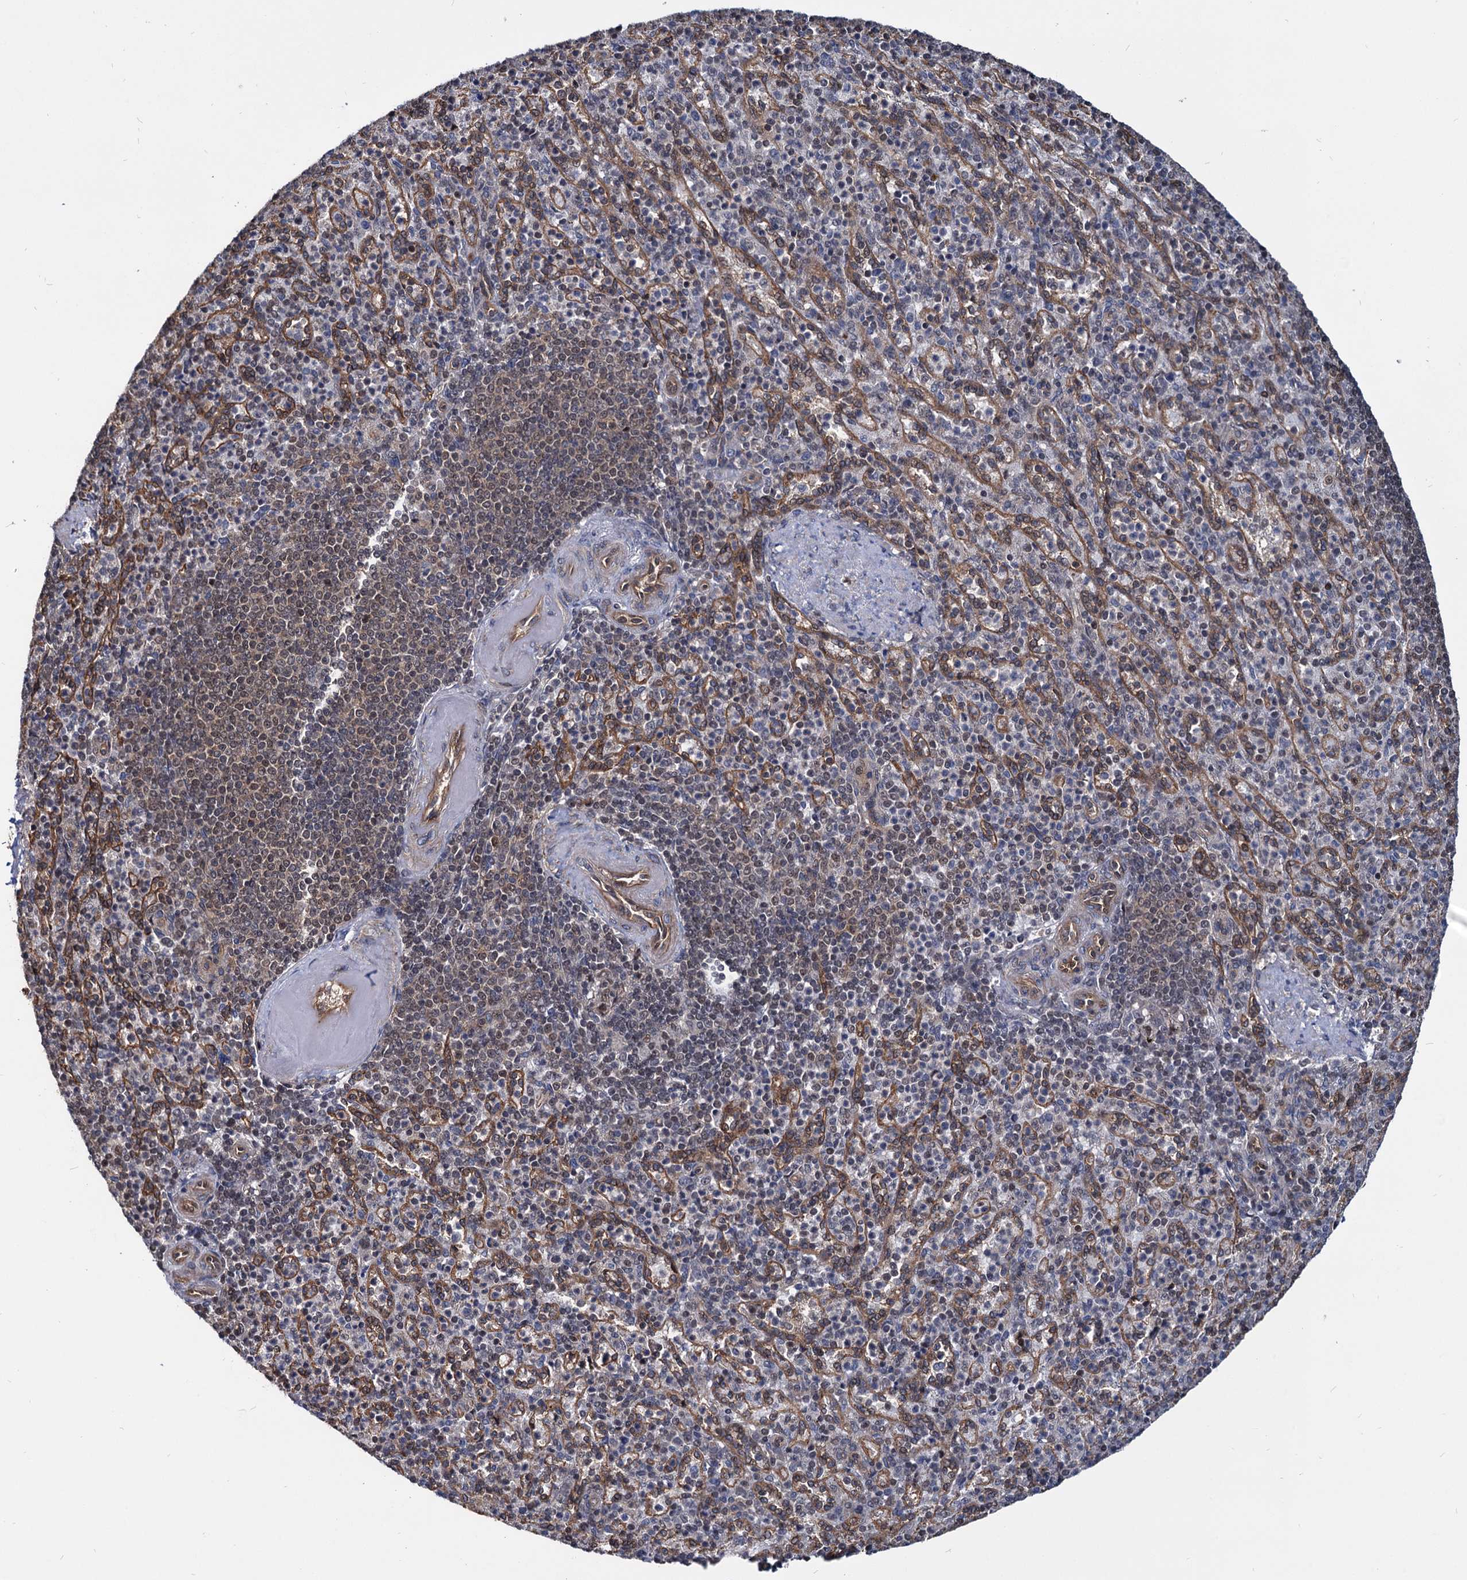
{"staining": {"intensity": "strong", "quantity": "25%-75%", "location": "nuclear"}, "tissue": "spleen", "cell_type": "Cells in red pulp", "image_type": "normal", "snomed": [{"axis": "morphology", "description": "Normal tissue, NOS"}, {"axis": "topography", "description": "Spleen"}], "caption": "Immunohistochemical staining of unremarkable human spleen displays high levels of strong nuclear positivity in approximately 25%-75% of cells in red pulp.", "gene": "UBLCP1", "patient": {"sex": "female", "age": 74}}